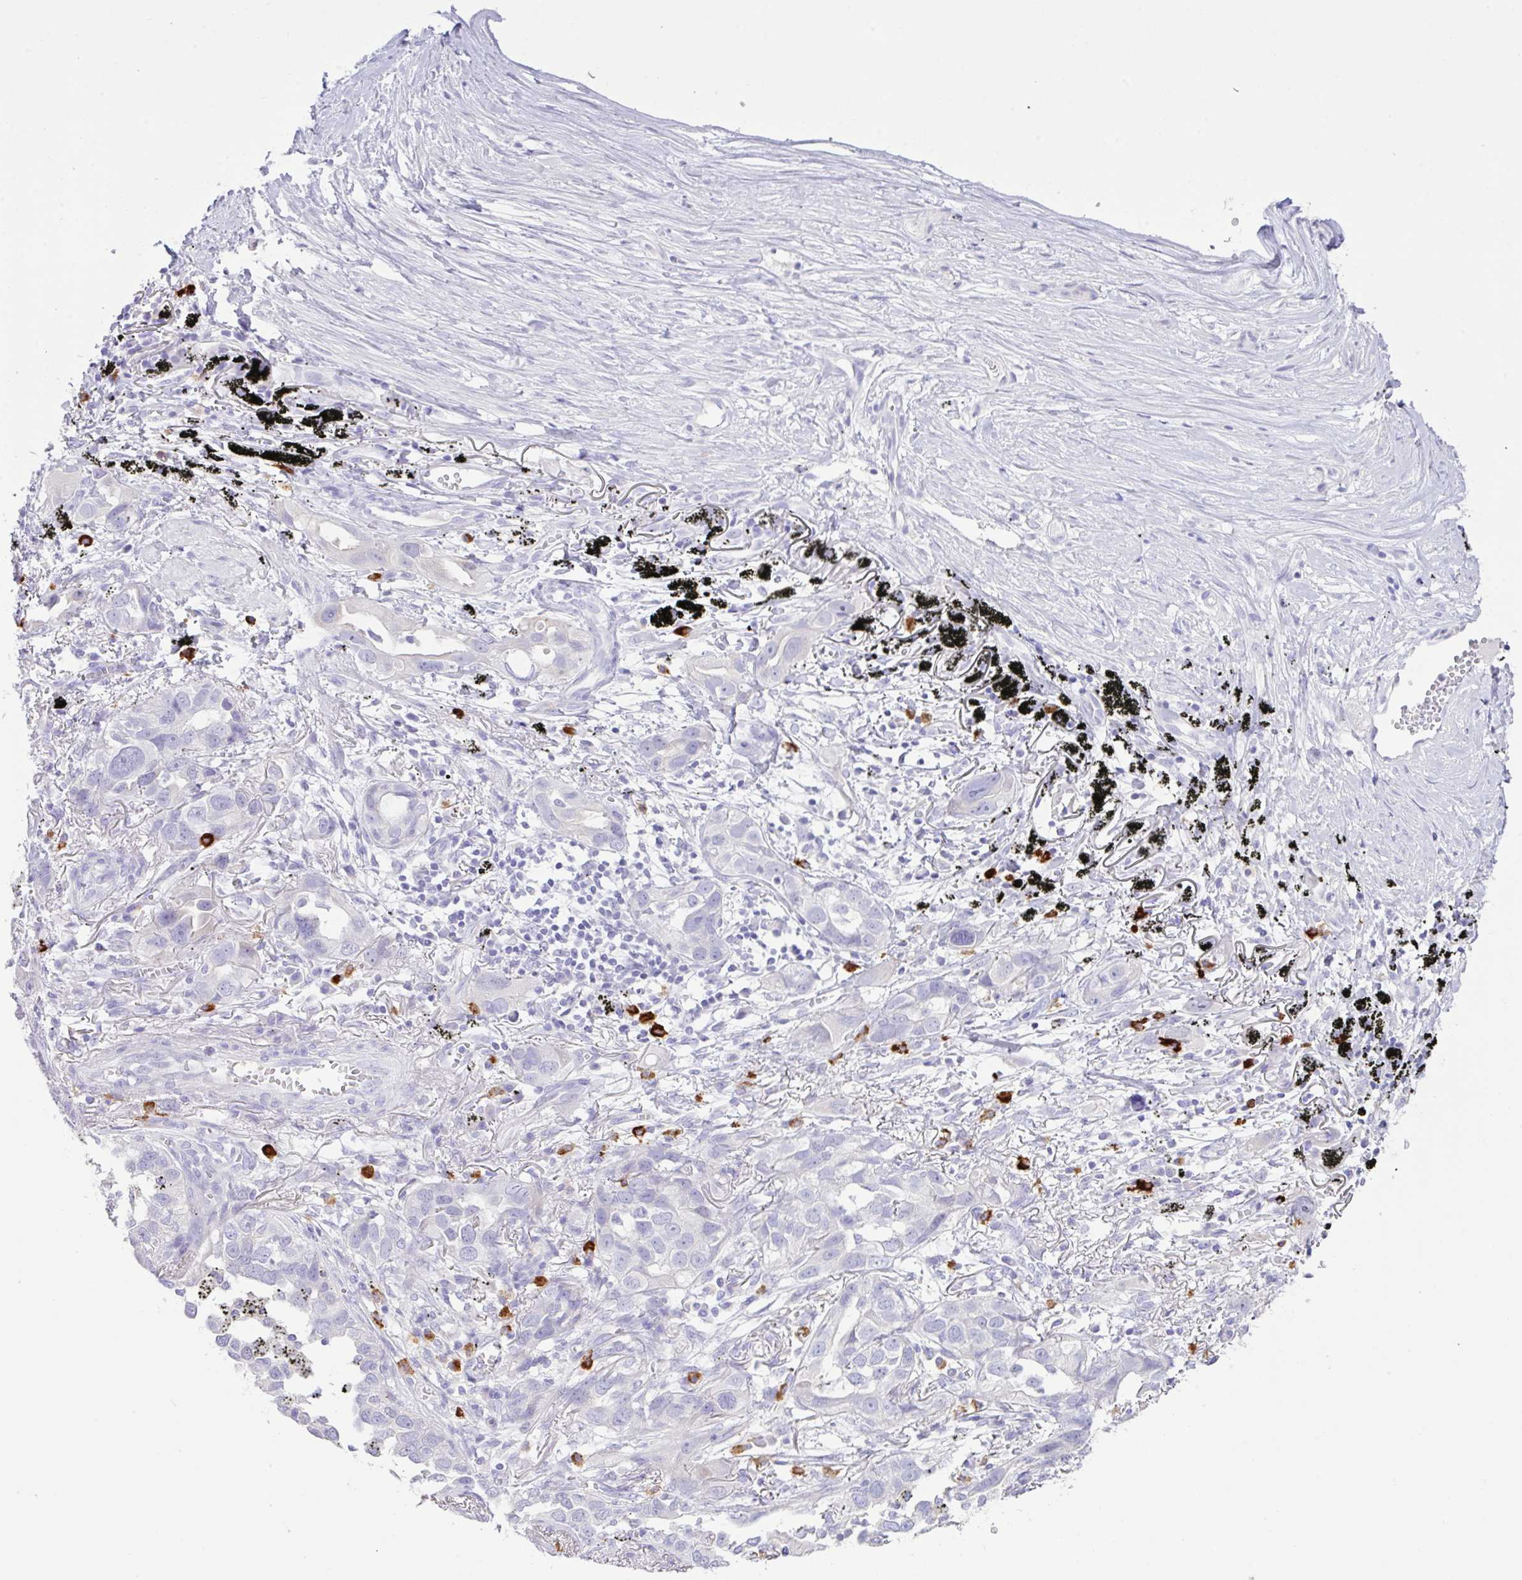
{"staining": {"intensity": "negative", "quantity": "none", "location": "none"}, "tissue": "lung cancer", "cell_type": "Tumor cells", "image_type": "cancer", "snomed": [{"axis": "morphology", "description": "Adenocarcinoma, NOS"}, {"axis": "topography", "description": "Lung"}], "caption": "The histopathology image shows no staining of tumor cells in lung cancer (adenocarcinoma). (Stains: DAB immunohistochemistry with hematoxylin counter stain, Microscopy: brightfield microscopy at high magnification).", "gene": "CST11", "patient": {"sex": "male", "age": 67}}